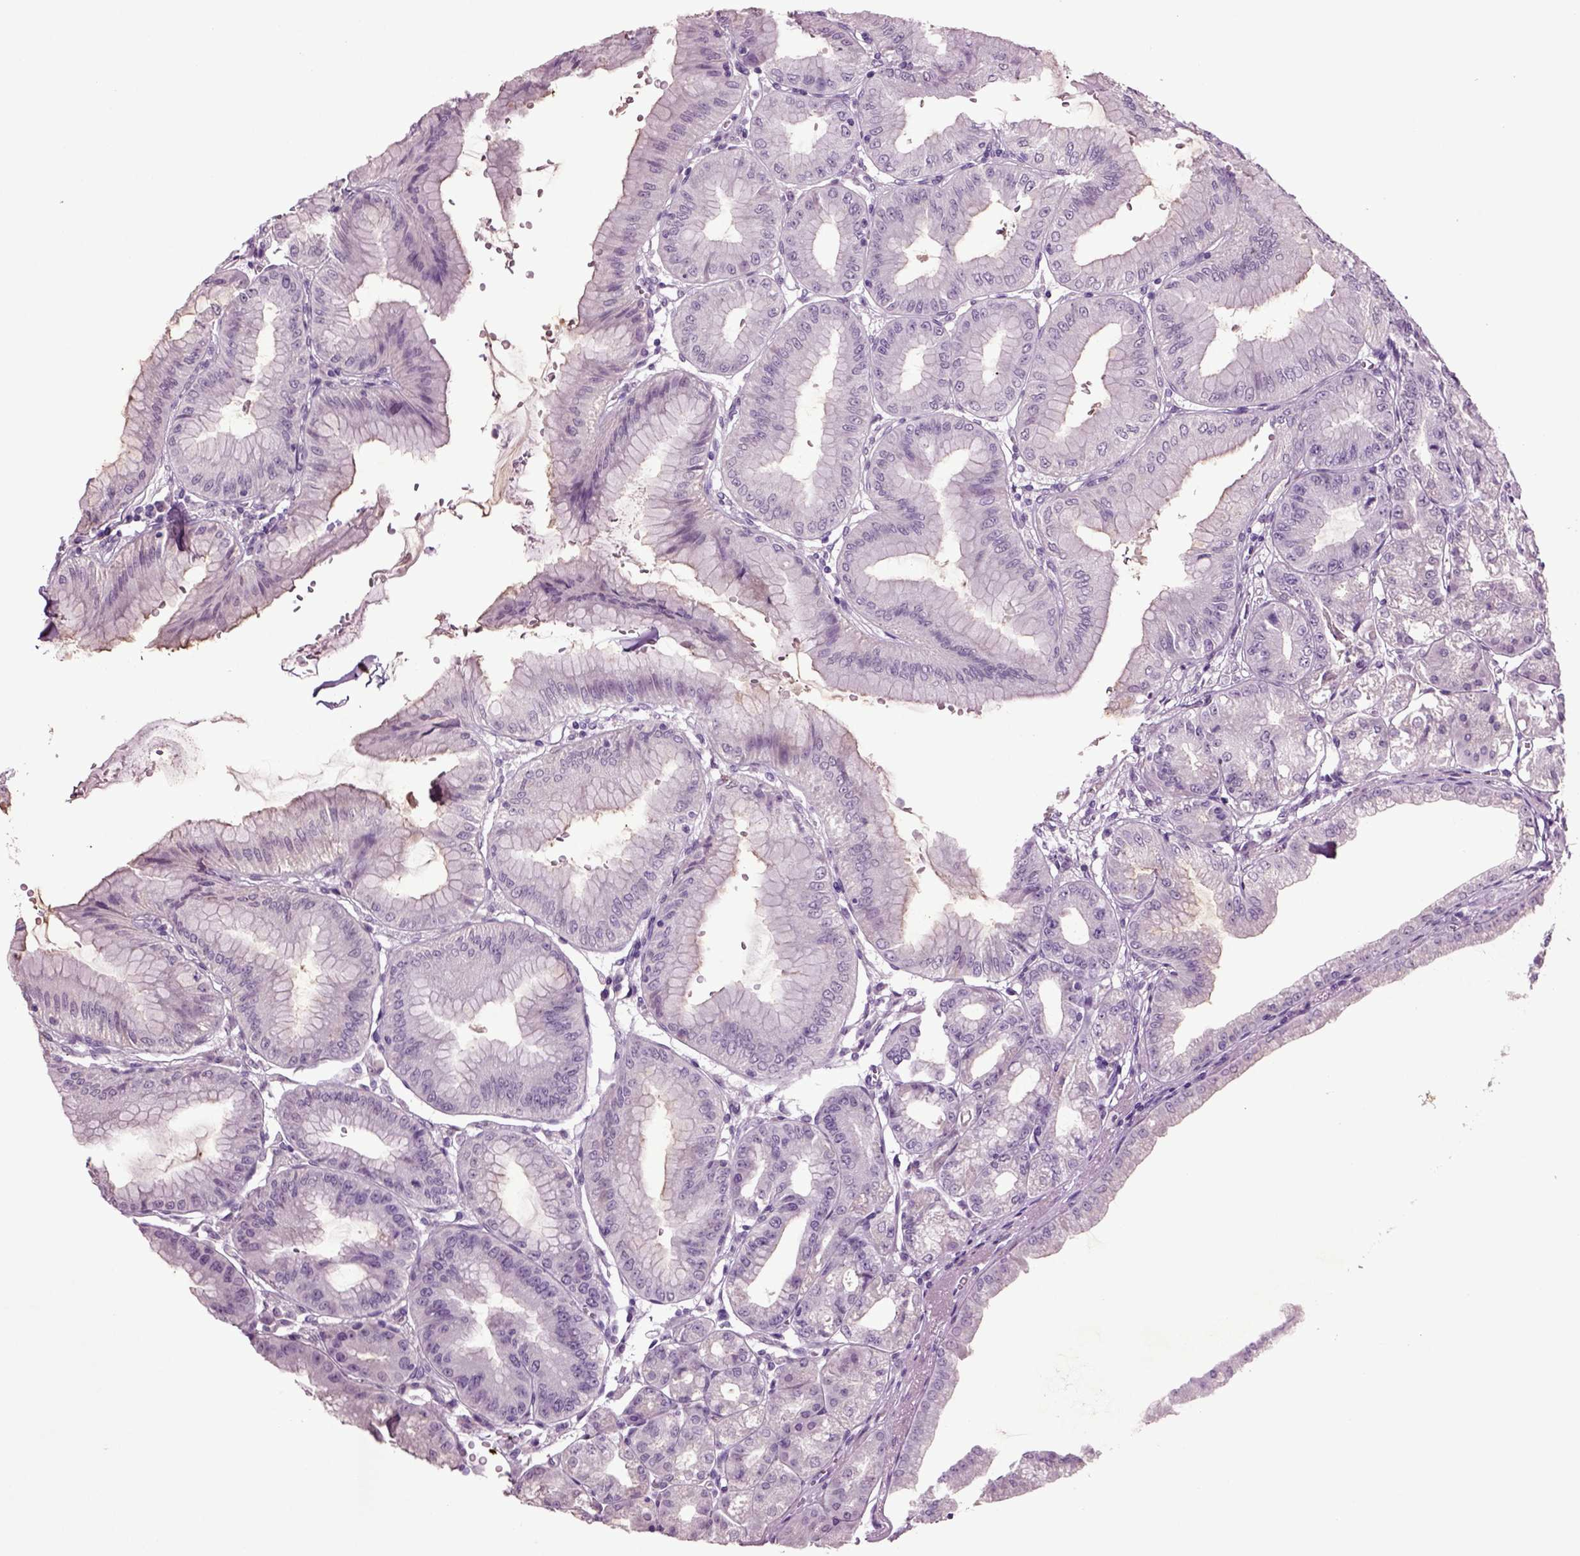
{"staining": {"intensity": "weak", "quantity": "<25%", "location": "cytoplasmic/membranous"}, "tissue": "stomach", "cell_type": "Glandular cells", "image_type": "normal", "snomed": [{"axis": "morphology", "description": "Normal tissue, NOS"}, {"axis": "topography", "description": "Stomach"}], "caption": "IHC photomicrograph of benign stomach: stomach stained with DAB (3,3'-diaminobenzidine) demonstrates no significant protein expression in glandular cells.", "gene": "SLC17A6", "patient": {"sex": "male", "age": 71}}